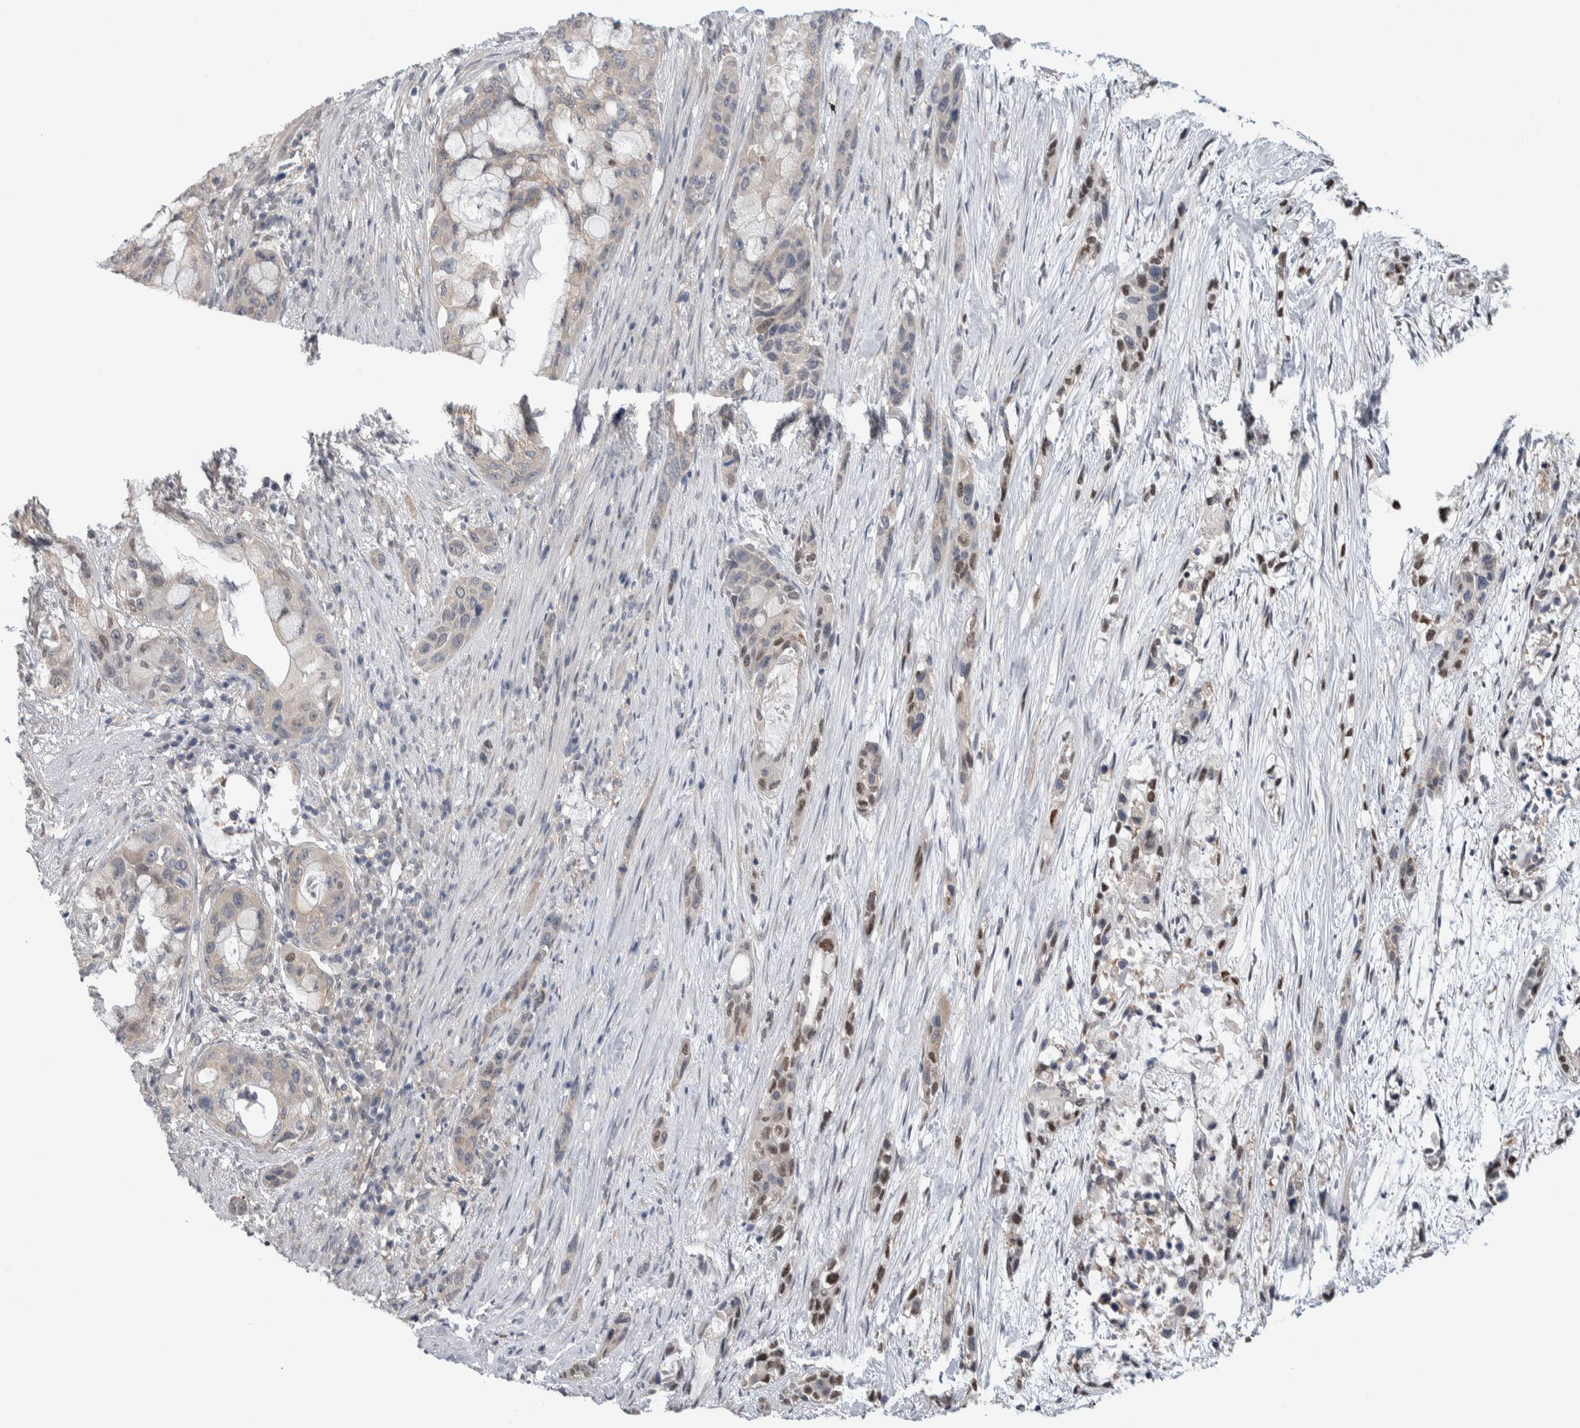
{"staining": {"intensity": "weak", "quantity": "<25%", "location": "nuclear"}, "tissue": "pancreatic cancer", "cell_type": "Tumor cells", "image_type": "cancer", "snomed": [{"axis": "morphology", "description": "Adenocarcinoma, NOS"}, {"axis": "topography", "description": "Pancreas"}], "caption": "Immunohistochemistry image of human pancreatic cancer stained for a protein (brown), which reveals no staining in tumor cells. (DAB IHC visualized using brightfield microscopy, high magnification).", "gene": "TAX1BP1", "patient": {"sex": "male", "age": 53}}